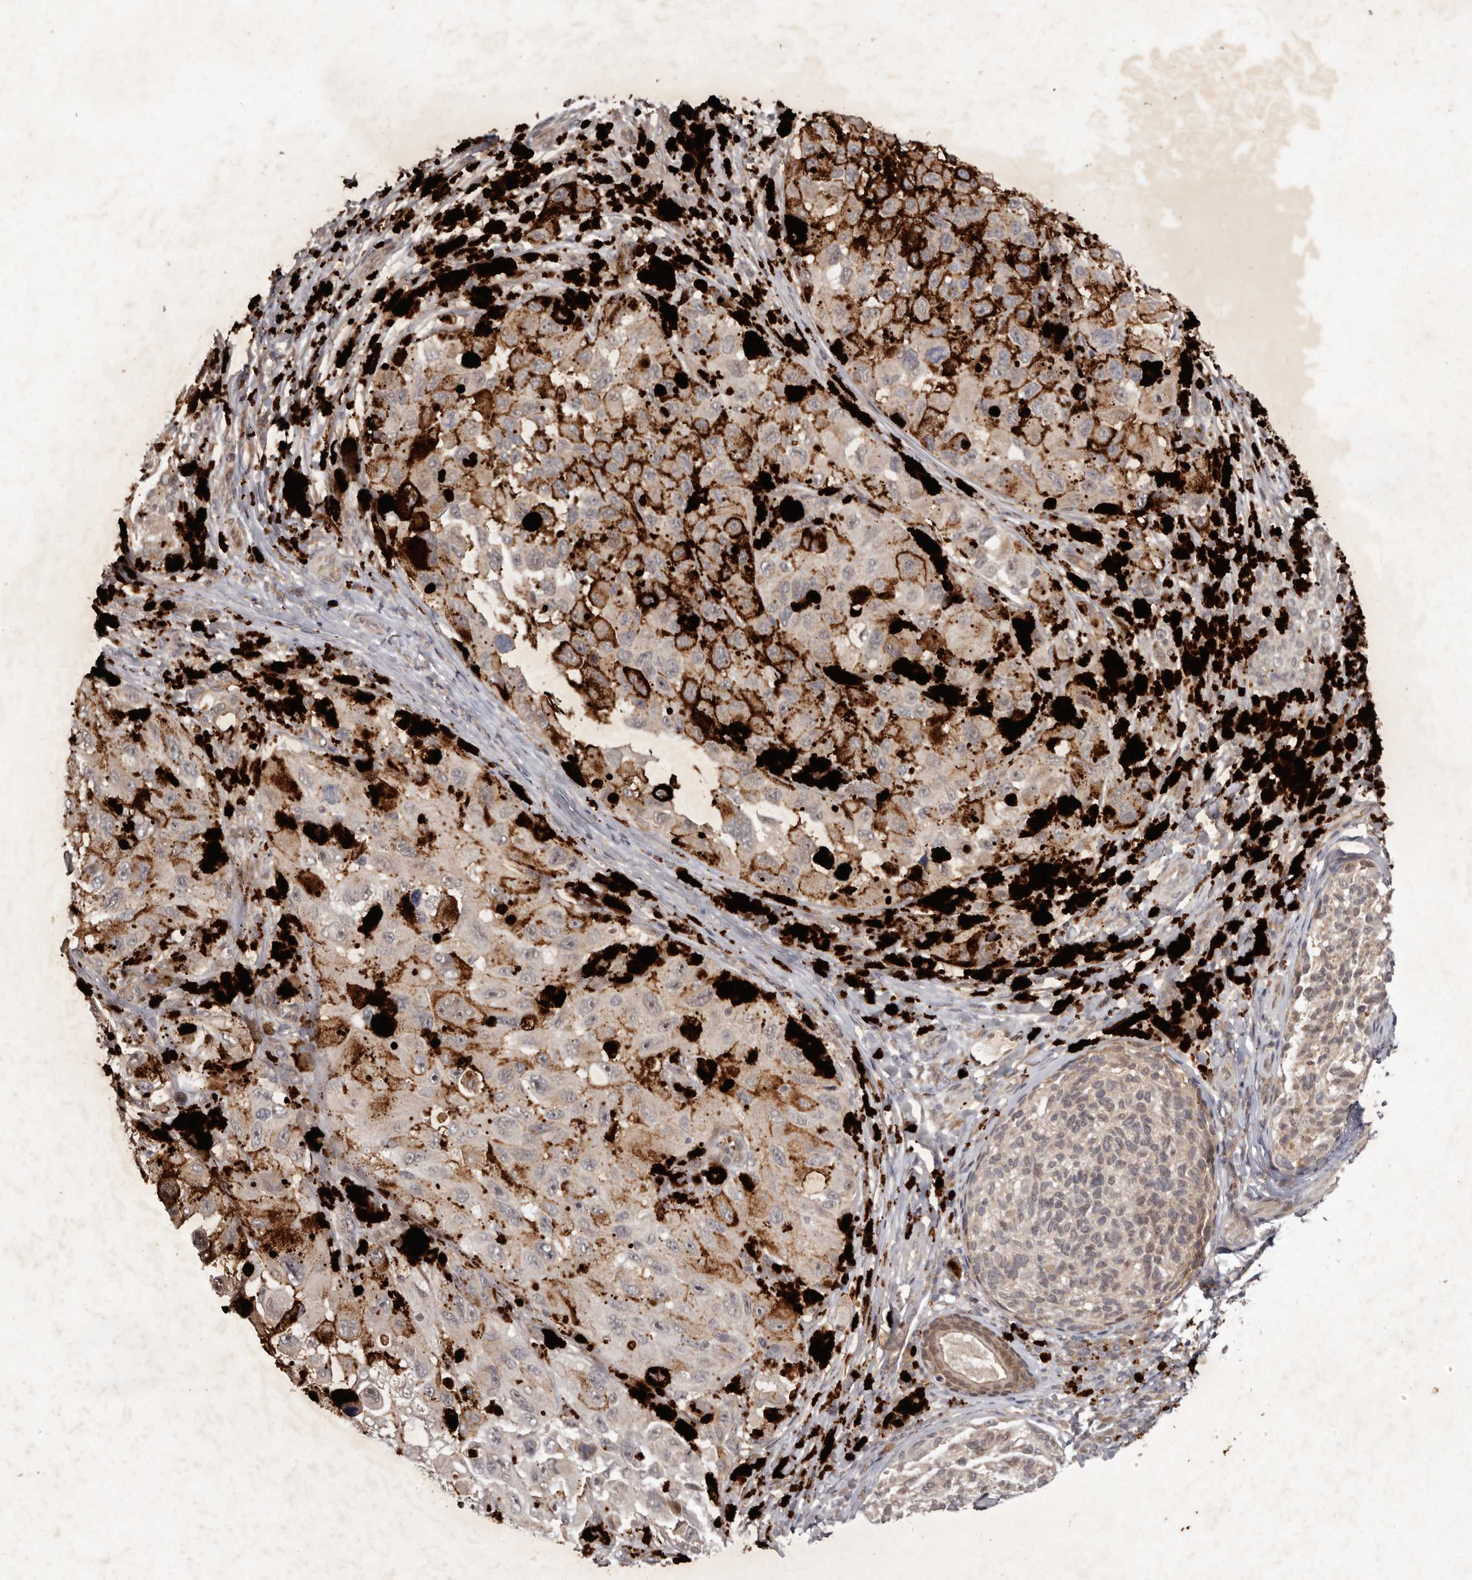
{"staining": {"intensity": "weak", "quantity": ">75%", "location": "cytoplasmic/membranous,nuclear"}, "tissue": "melanoma", "cell_type": "Tumor cells", "image_type": "cancer", "snomed": [{"axis": "morphology", "description": "Malignant melanoma, NOS"}, {"axis": "topography", "description": "Skin"}], "caption": "IHC micrograph of melanoma stained for a protein (brown), which shows low levels of weak cytoplasmic/membranous and nuclear positivity in approximately >75% of tumor cells.", "gene": "ABL1", "patient": {"sex": "female", "age": 73}}